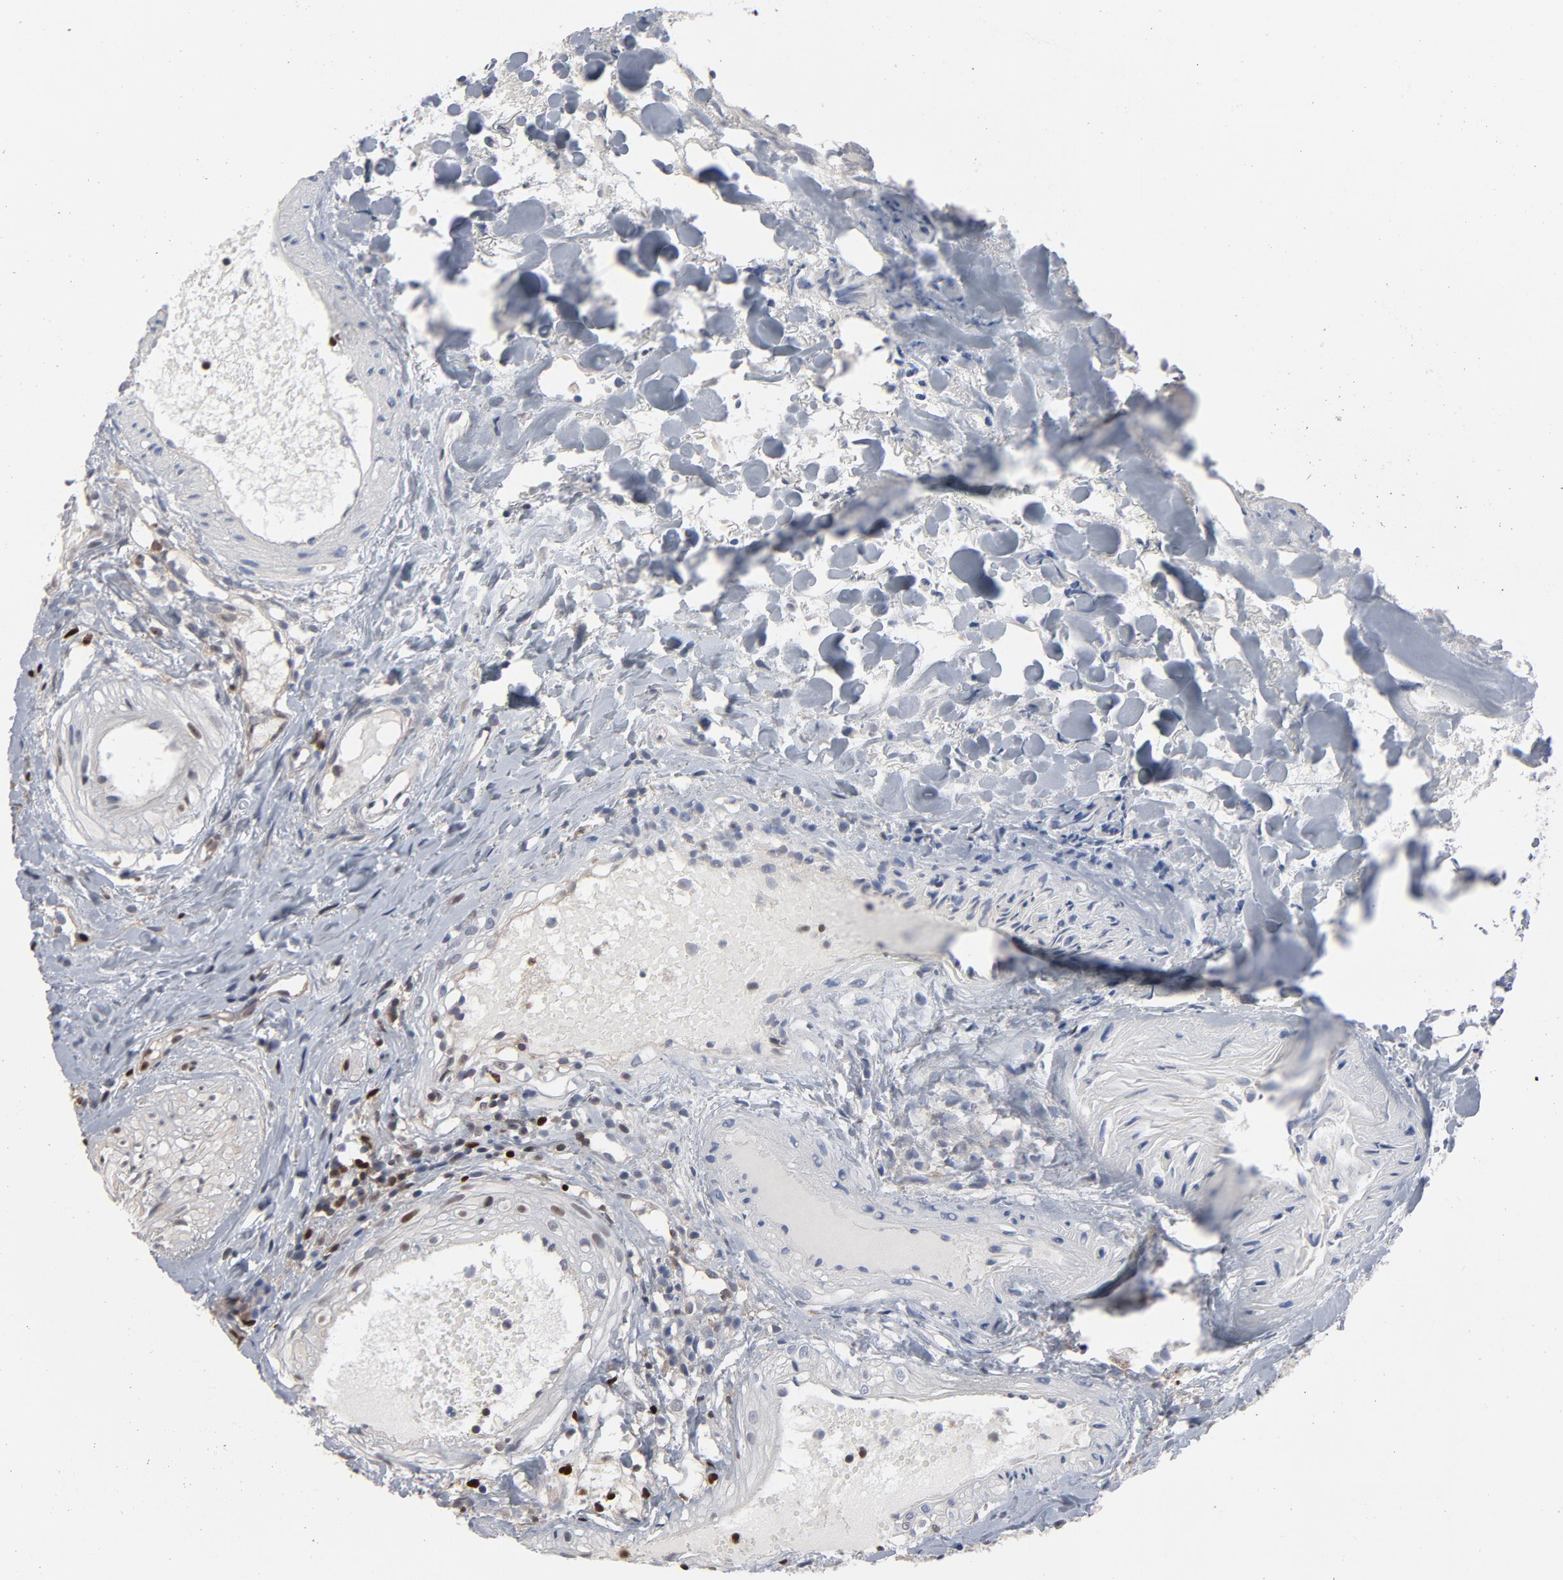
{"staining": {"intensity": "weak", "quantity": "<25%", "location": "cytoplasmic/membranous,nuclear"}, "tissue": "urothelial cancer", "cell_type": "Tumor cells", "image_type": "cancer", "snomed": [{"axis": "morphology", "description": "Urothelial carcinoma, High grade"}, {"axis": "topography", "description": "Urinary bladder"}], "caption": "The micrograph demonstrates no significant positivity in tumor cells of urothelial cancer.", "gene": "NFKB1", "patient": {"sex": "female", "age": 75}}